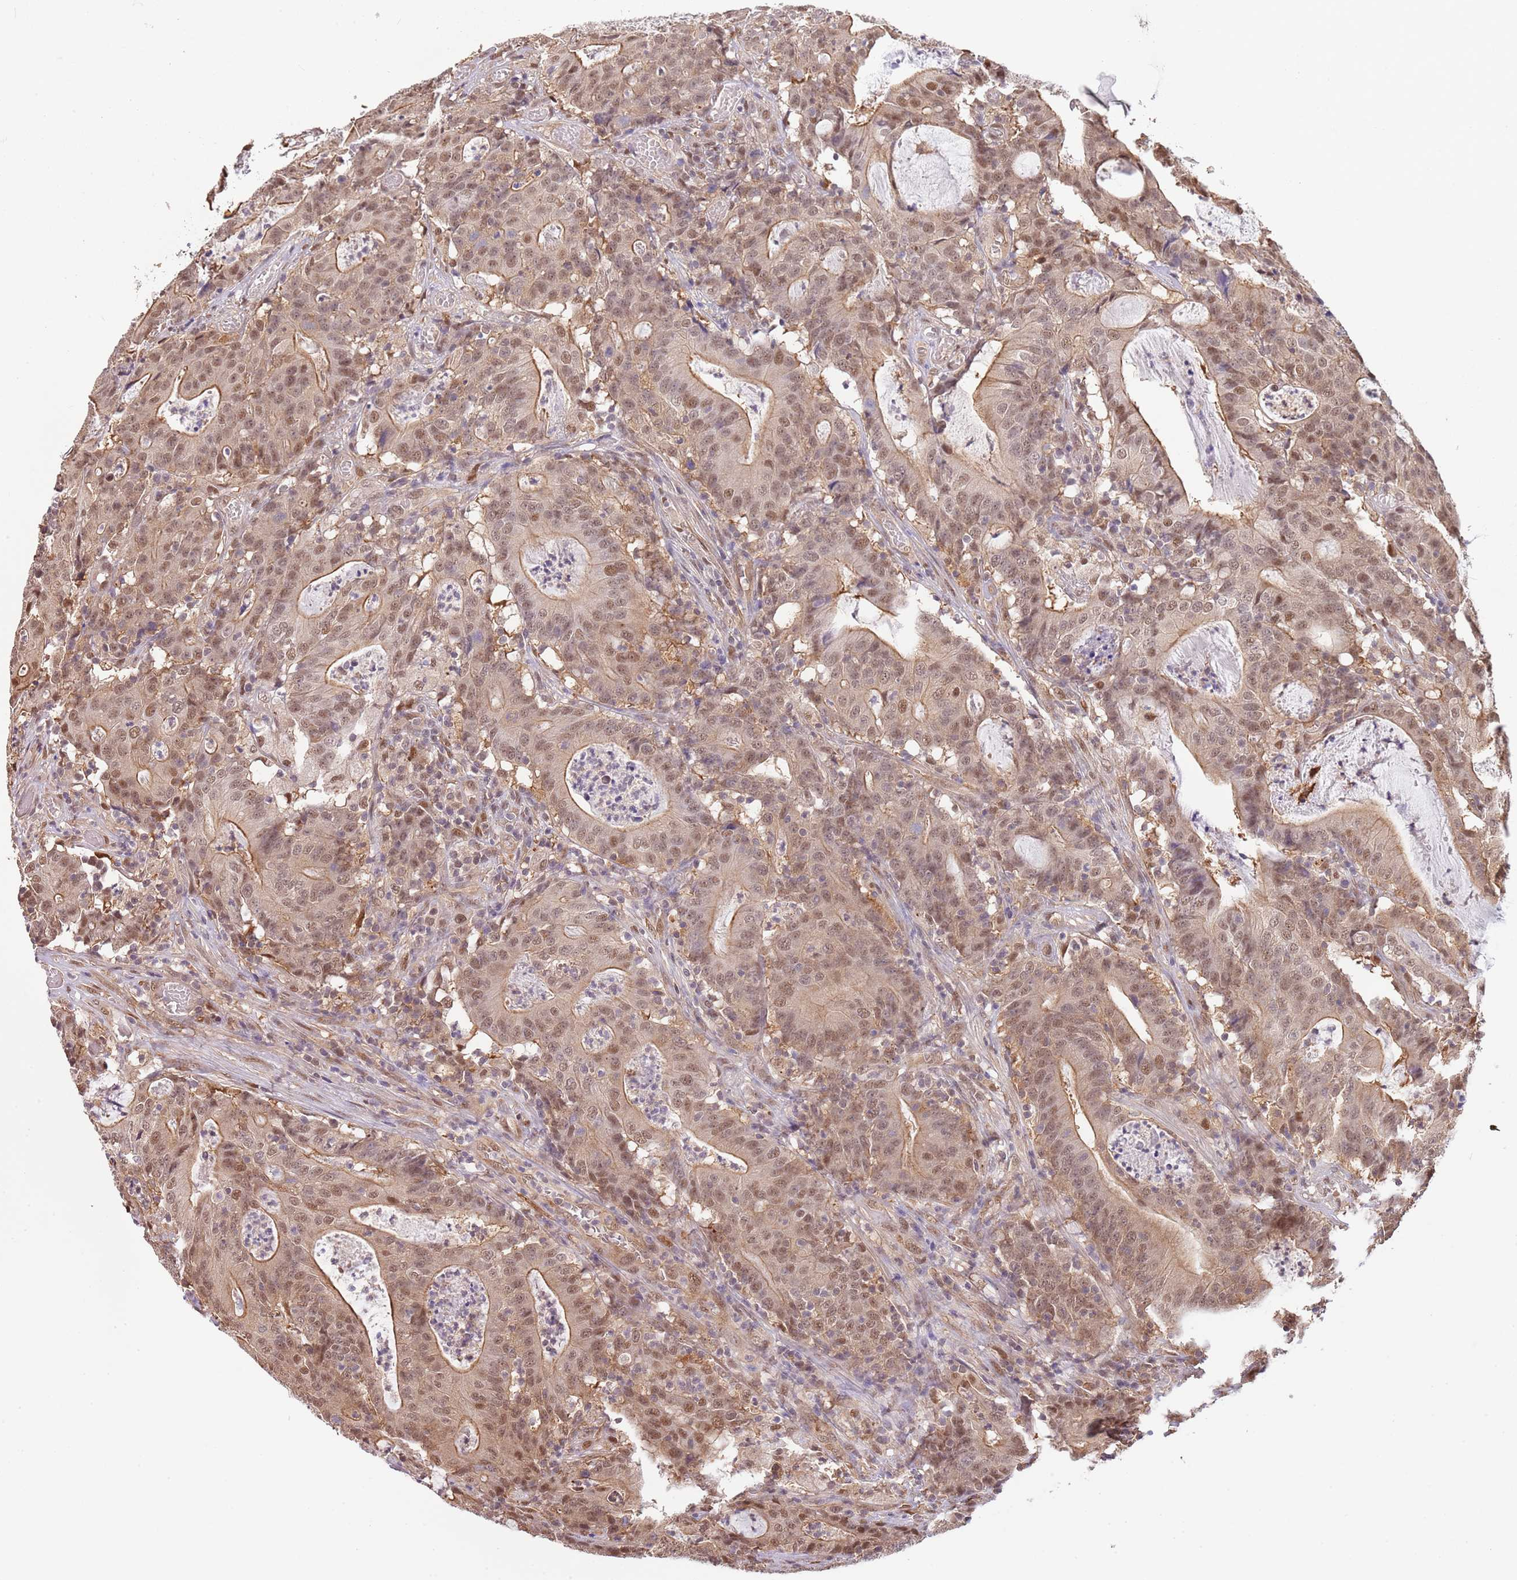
{"staining": {"intensity": "moderate", "quantity": ">75%", "location": "cytoplasmic/membranous,nuclear"}, "tissue": "colorectal cancer", "cell_type": "Tumor cells", "image_type": "cancer", "snomed": [{"axis": "morphology", "description": "Adenocarcinoma, NOS"}, {"axis": "topography", "description": "Colon"}], "caption": "This histopathology image reveals immunohistochemistry staining of colorectal cancer (adenocarcinoma), with medium moderate cytoplasmic/membranous and nuclear positivity in approximately >75% of tumor cells.", "gene": "PLSCR5", "patient": {"sex": "male", "age": 83}}